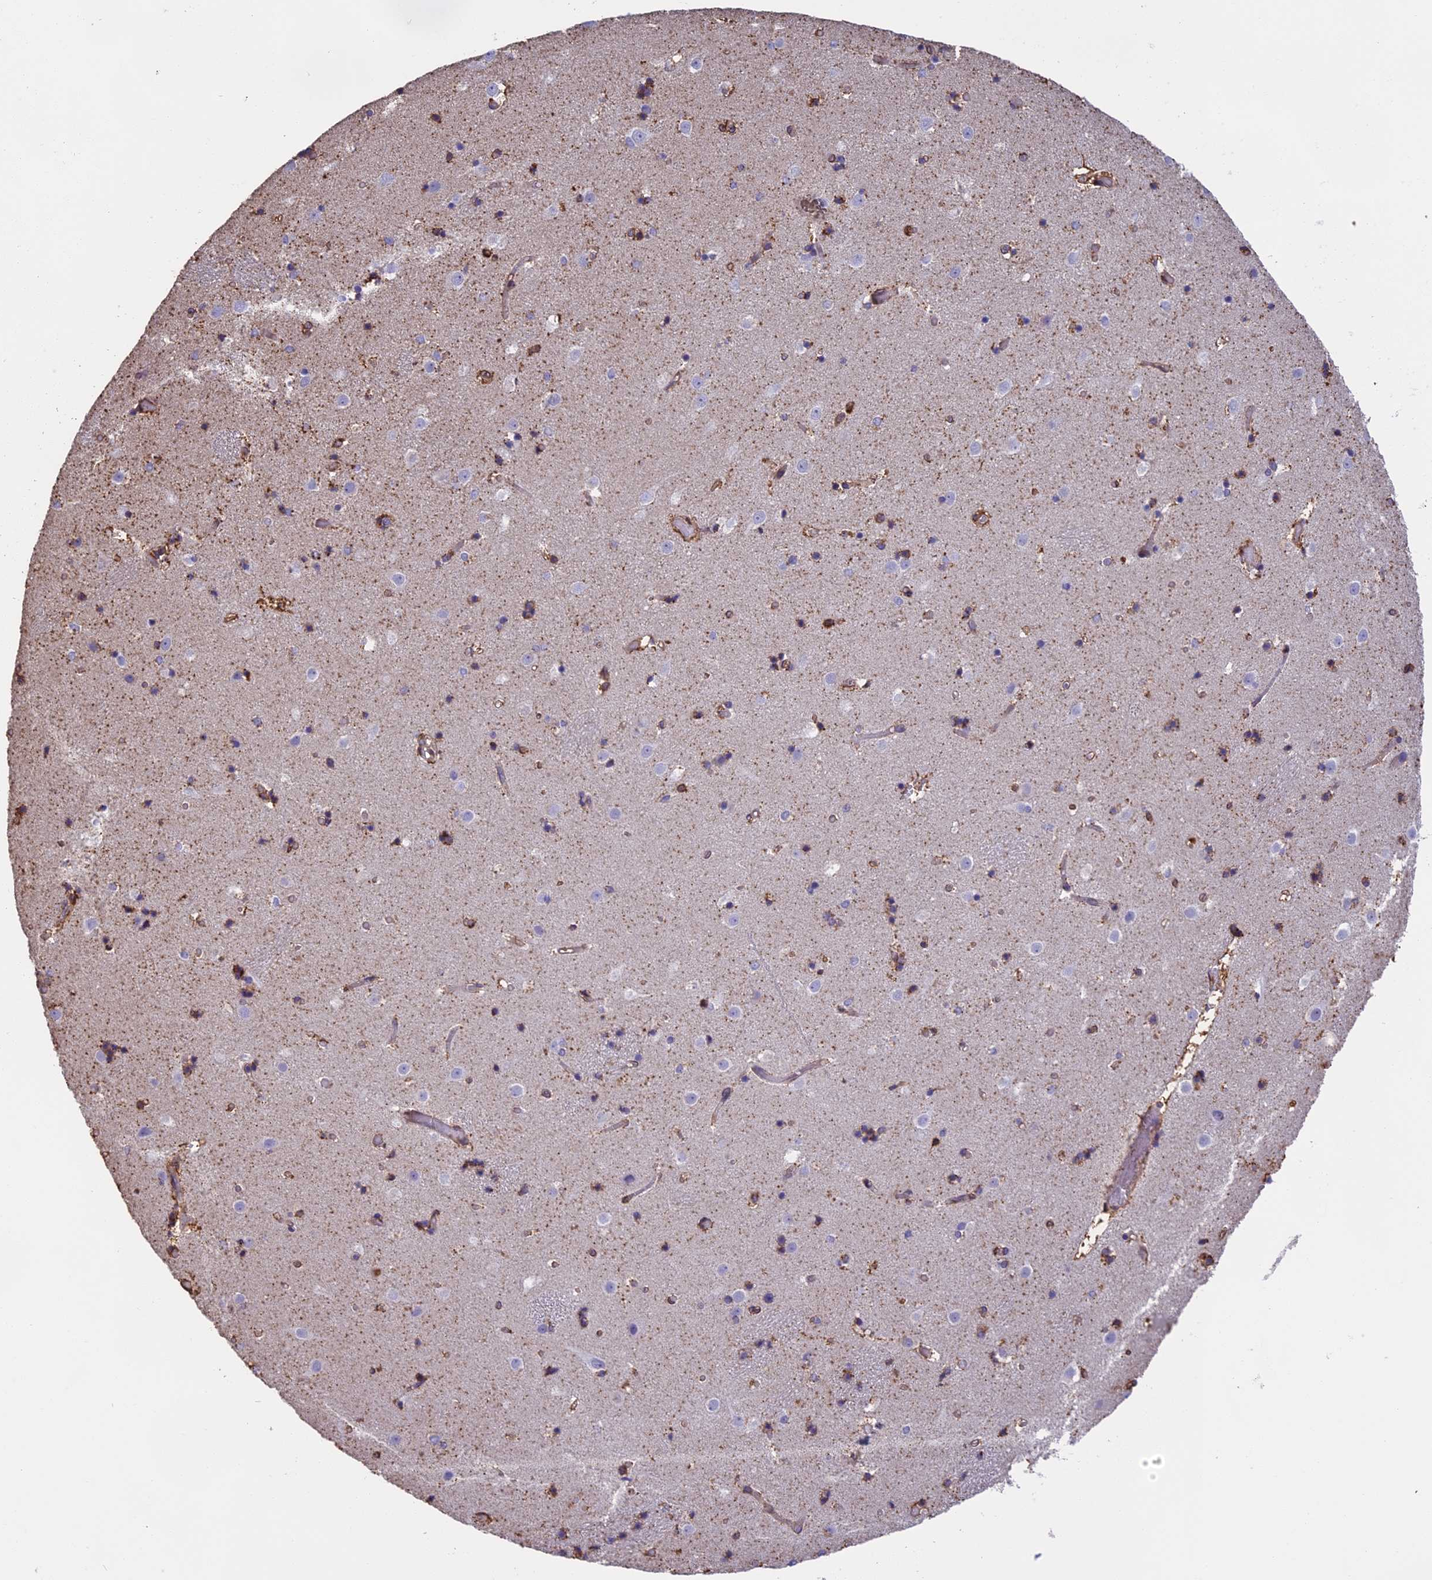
{"staining": {"intensity": "moderate", "quantity": "<25%", "location": "cytoplasmic/membranous"}, "tissue": "caudate", "cell_type": "Glial cells", "image_type": "normal", "snomed": [{"axis": "morphology", "description": "Normal tissue, NOS"}, {"axis": "topography", "description": "Lateral ventricle wall"}], "caption": "Moderate cytoplasmic/membranous positivity is appreciated in about <25% of glial cells in benign caudate.", "gene": "TMEM255B", "patient": {"sex": "female", "age": 52}}